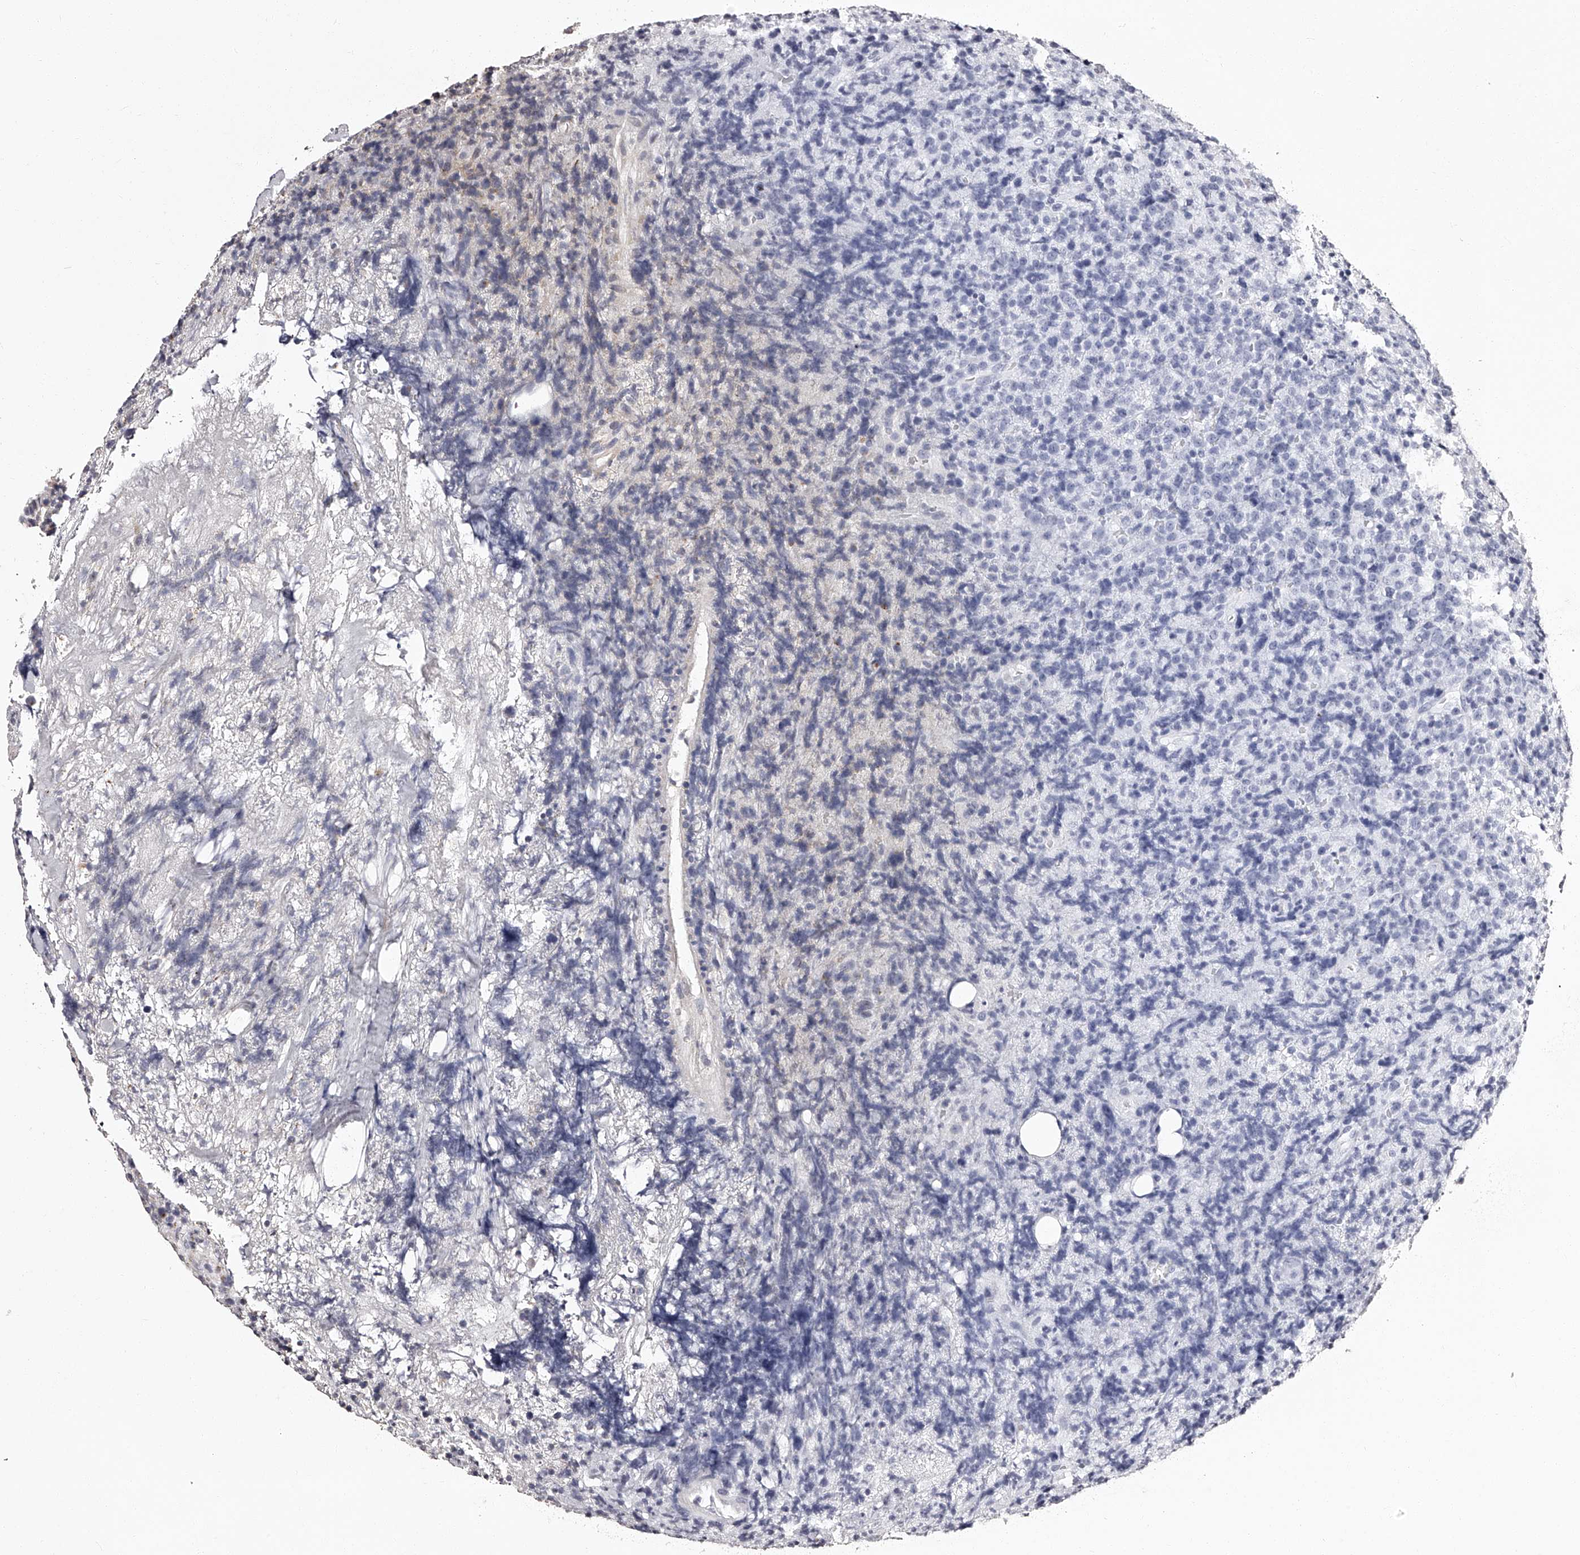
{"staining": {"intensity": "negative", "quantity": "none", "location": "none"}, "tissue": "lymphoma", "cell_type": "Tumor cells", "image_type": "cancer", "snomed": [{"axis": "morphology", "description": "Malignant lymphoma, non-Hodgkin's type, High grade"}, {"axis": "topography", "description": "Lymph node"}], "caption": "High magnification brightfield microscopy of malignant lymphoma, non-Hodgkin's type (high-grade) stained with DAB (3,3'-diaminobenzidine) (brown) and counterstained with hematoxylin (blue): tumor cells show no significant positivity.", "gene": "RSC1A1", "patient": {"sex": "male", "age": 13}}